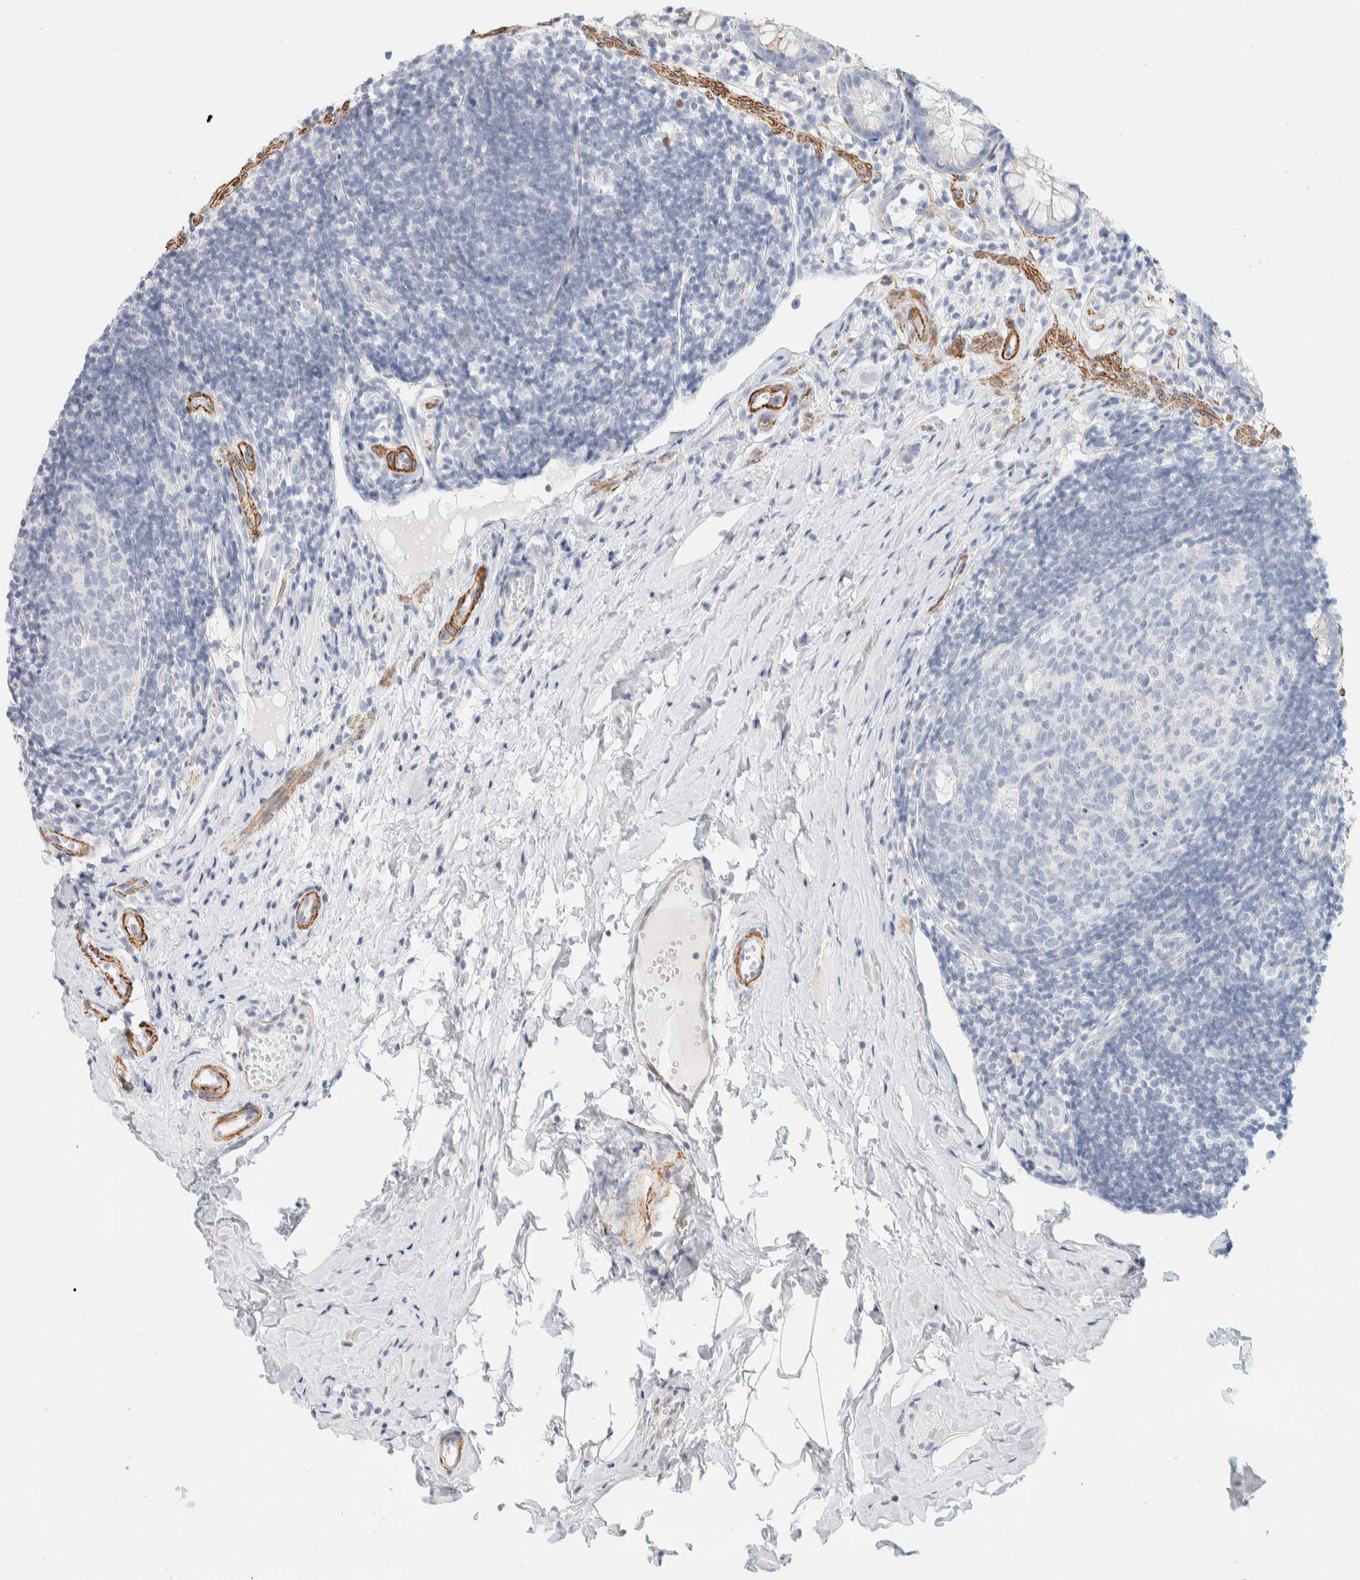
{"staining": {"intensity": "negative", "quantity": "none", "location": "none"}, "tissue": "appendix", "cell_type": "Glandular cells", "image_type": "normal", "snomed": [{"axis": "morphology", "description": "Normal tissue, NOS"}, {"axis": "topography", "description": "Appendix"}], "caption": "Immunohistochemistry (IHC) image of benign human appendix stained for a protein (brown), which demonstrates no expression in glandular cells. (IHC, brightfield microscopy, high magnification).", "gene": "AFMID", "patient": {"sex": "female", "age": 20}}